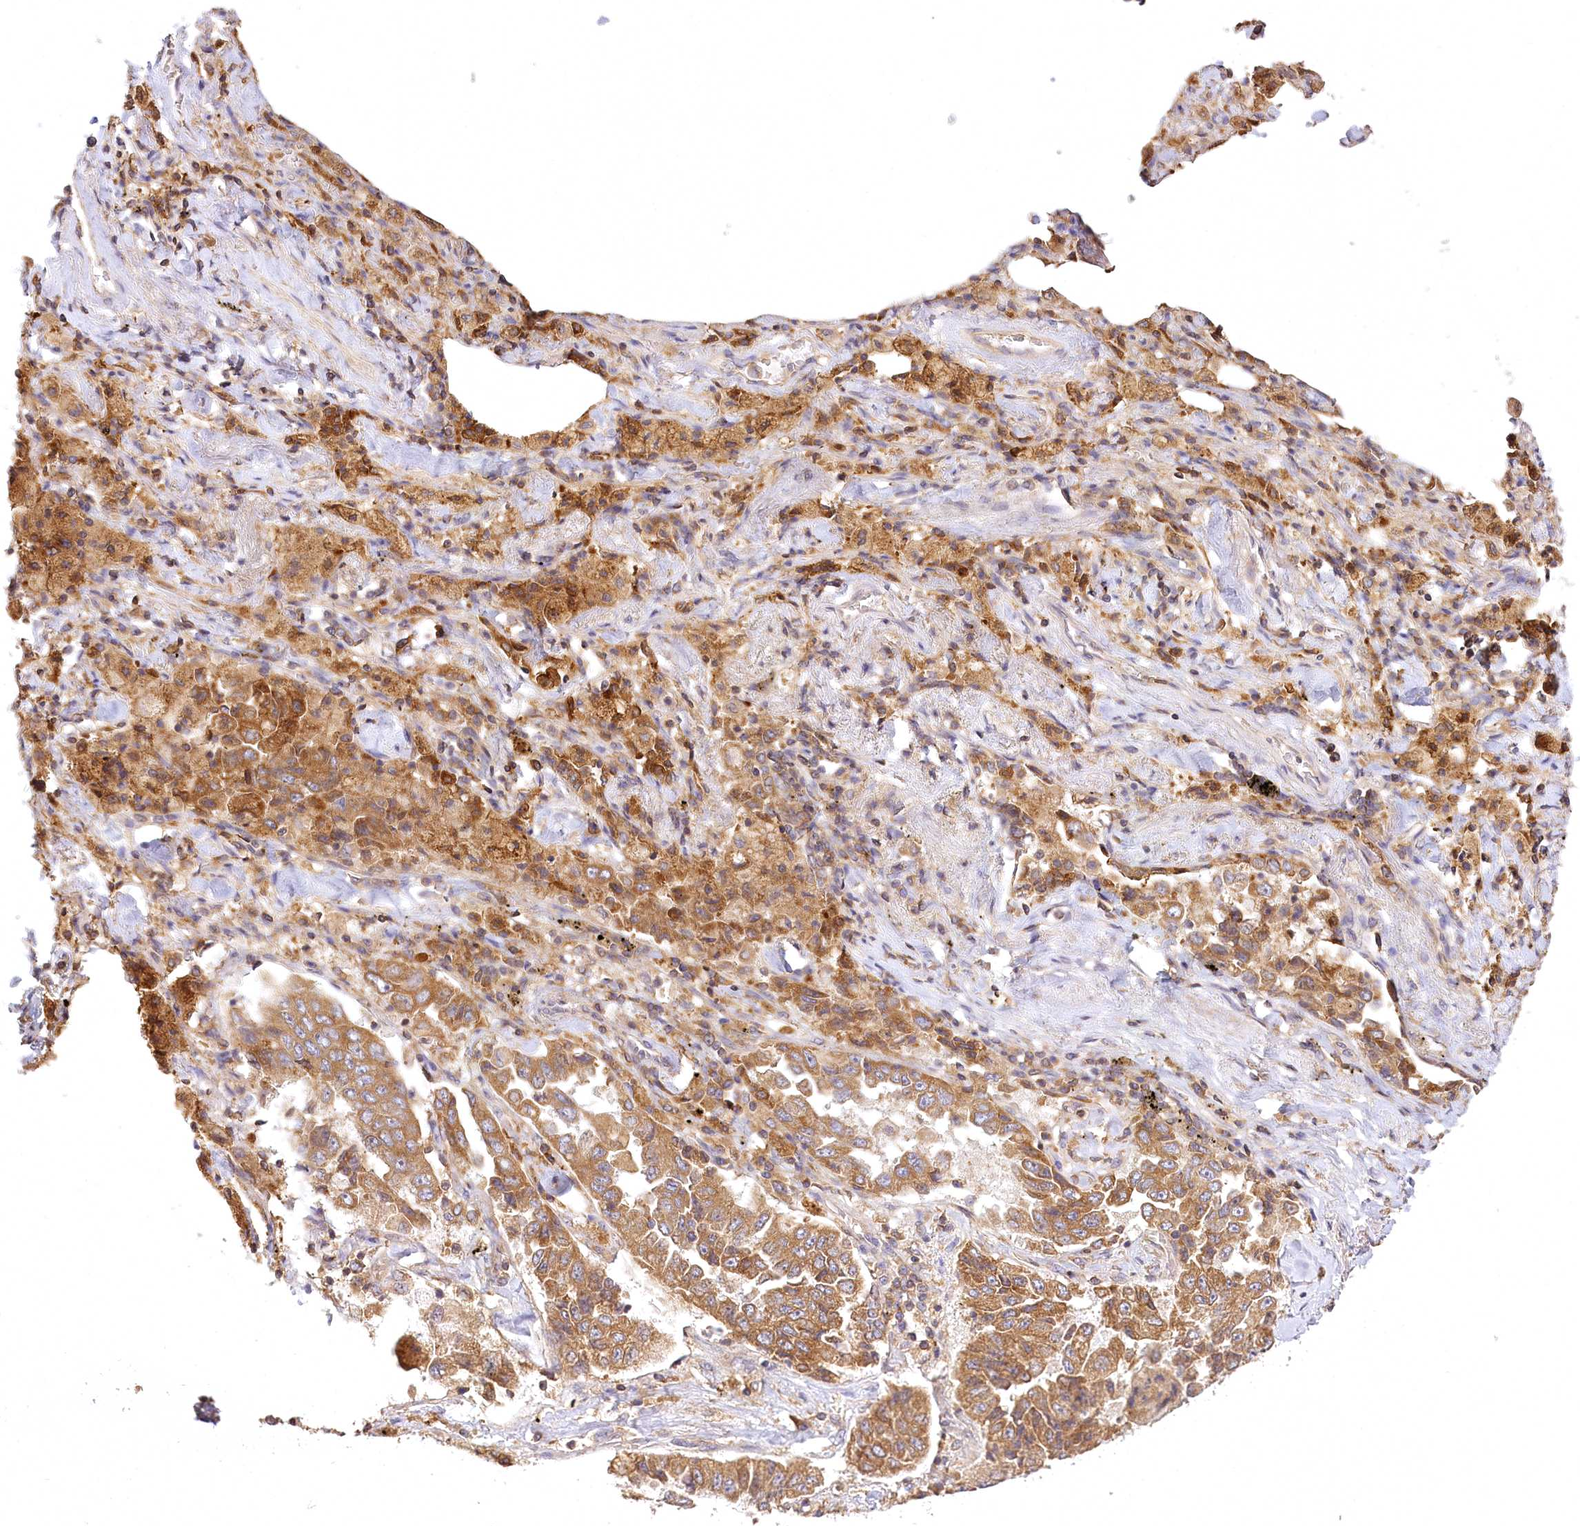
{"staining": {"intensity": "moderate", "quantity": ">75%", "location": "cytoplasmic/membranous"}, "tissue": "lung cancer", "cell_type": "Tumor cells", "image_type": "cancer", "snomed": [{"axis": "morphology", "description": "Adenocarcinoma, NOS"}, {"axis": "topography", "description": "Lung"}], "caption": "A photomicrograph showing moderate cytoplasmic/membranous positivity in about >75% of tumor cells in lung adenocarcinoma, as visualized by brown immunohistochemical staining.", "gene": "LSS", "patient": {"sex": "female", "age": 51}}